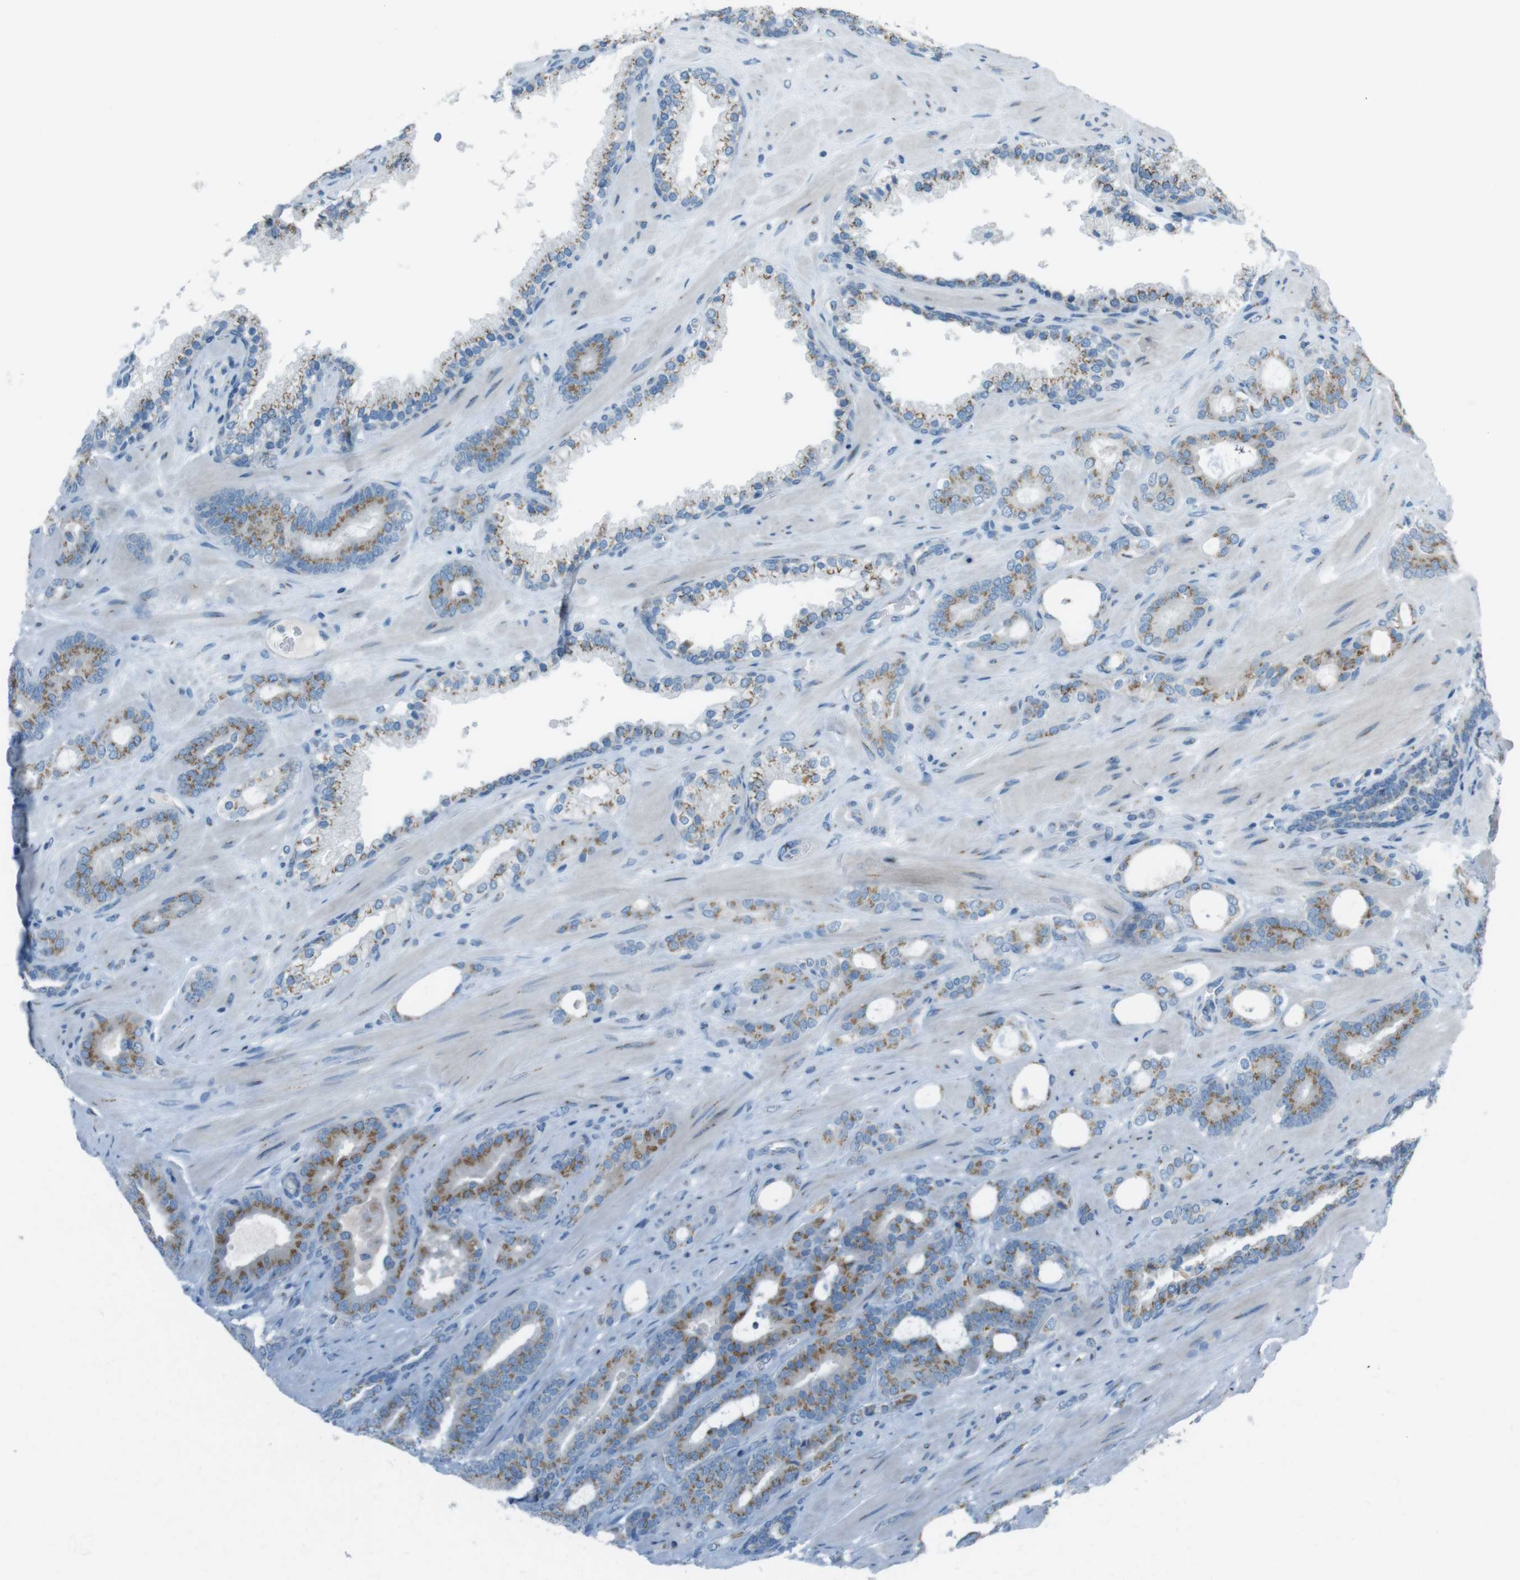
{"staining": {"intensity": "moderate", "quantity": ">75%", "location": "cytoplasmic/membranous"}, "tissue": "prostate cancer", "cell_type": "Tumor cells", "image_type": "cancer", "snomed": [{"axis": "morphology", "description": "Adenocarcinoma, Low grade"}, {"axis": "topography", "description": "Prostate"}], "caption": "Human prostate cancer stained with a protein marker shows moderate staining in tumor cells.", "gene": "TXNDC15", "patient": {"sex": "male", "age": 63}}